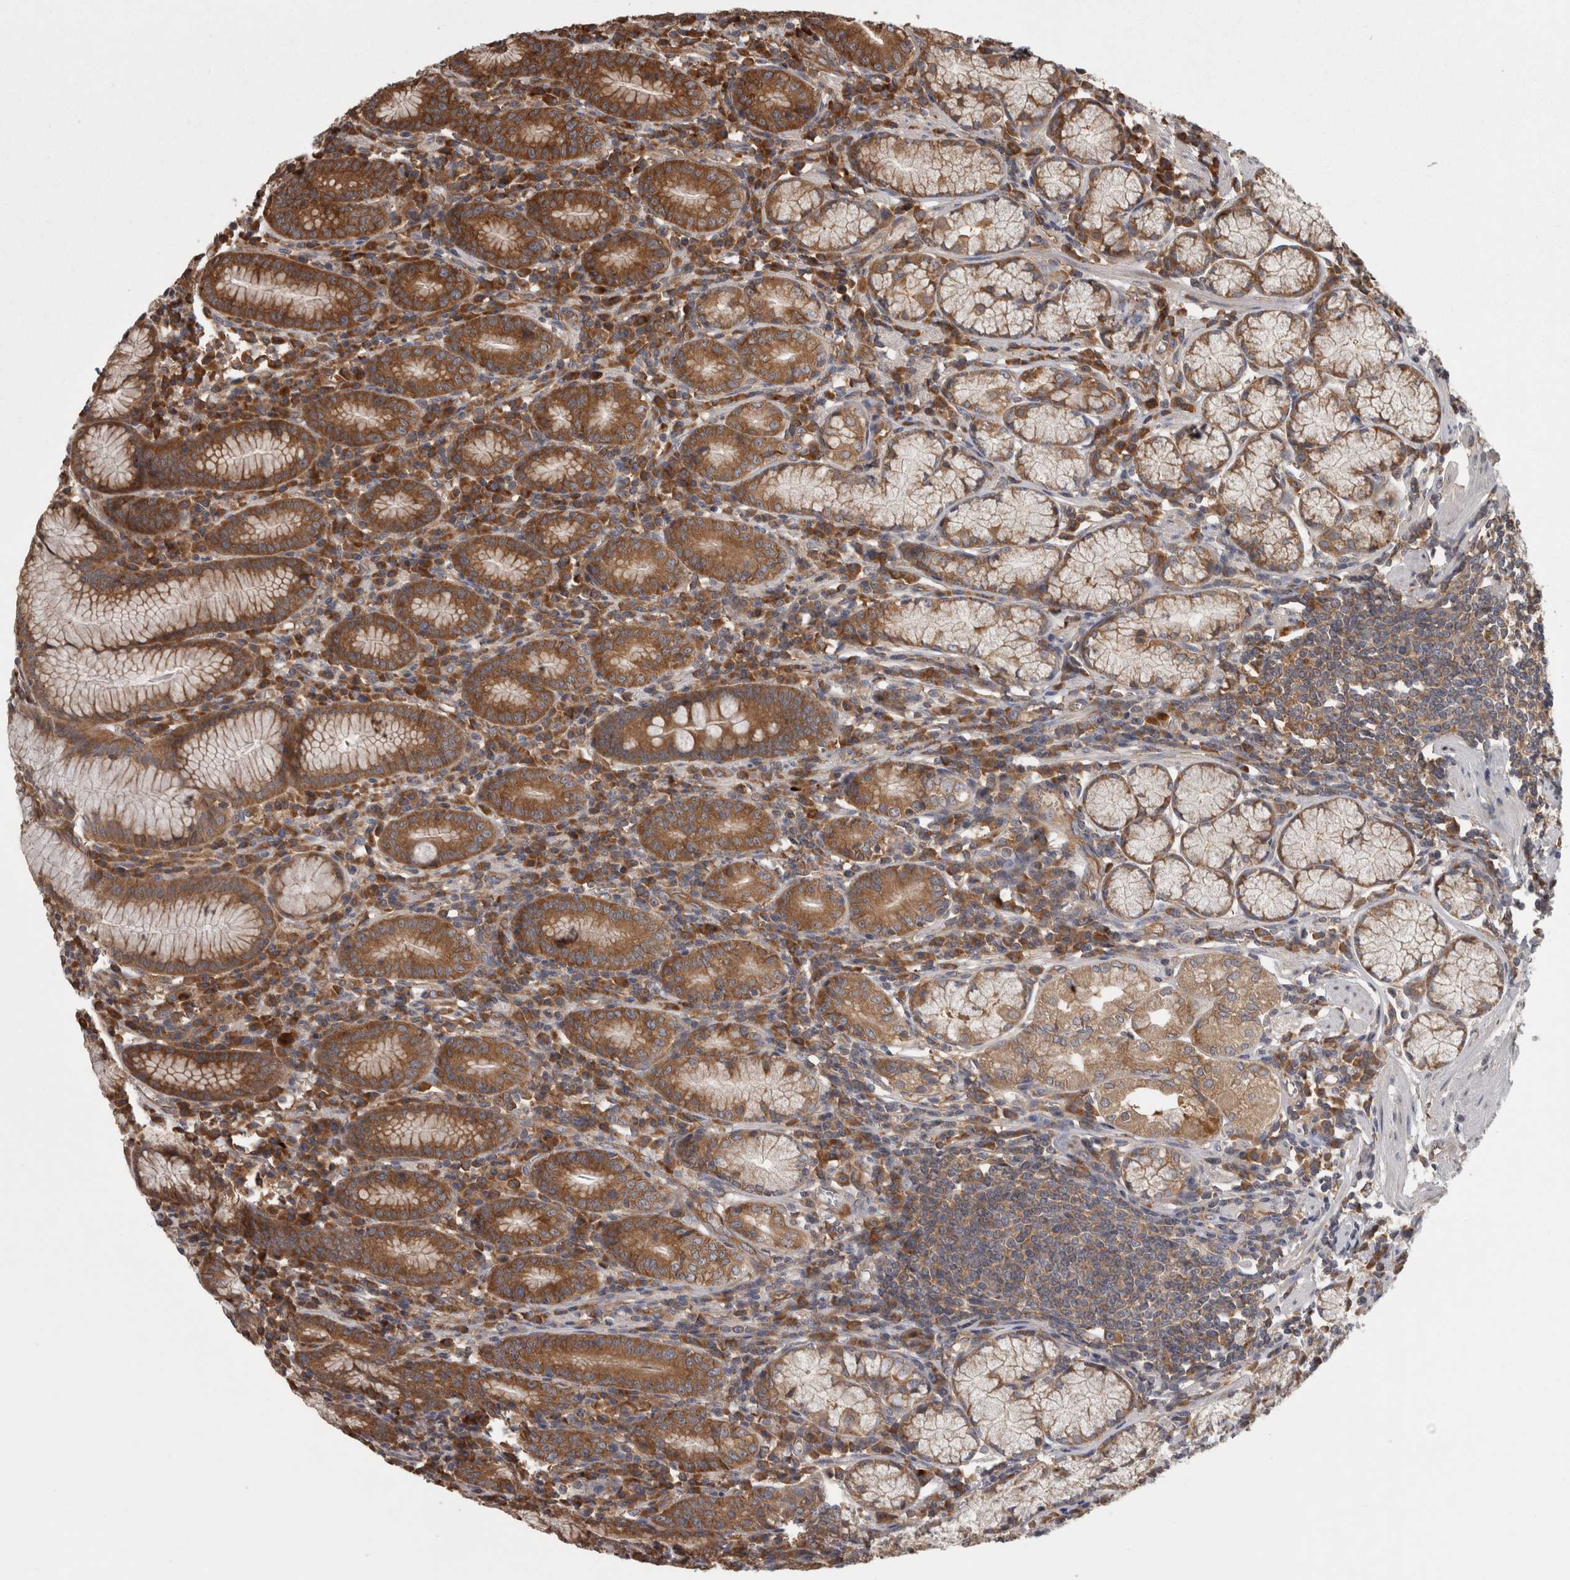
{"staining": {"intensity": "strong", "quantity": ">75%", "location": "cytoplasmic/membranous"}, "tissue": "stomach", "cell_type": "Glandular cells", "image_type": "normal", "snomed": [{"axis": "morphology", "description": "Normal tissue, NOS"}, {"axis": "topography", "description": "Stomach"}], "caption": "Stomach stained for a protein (brown) demonstrates strong cytoplasmic/membranous positive staining in about >75% of glandular cells.", "gene": "SMCR8", "patient": {"sex": "male", "age": 55}}